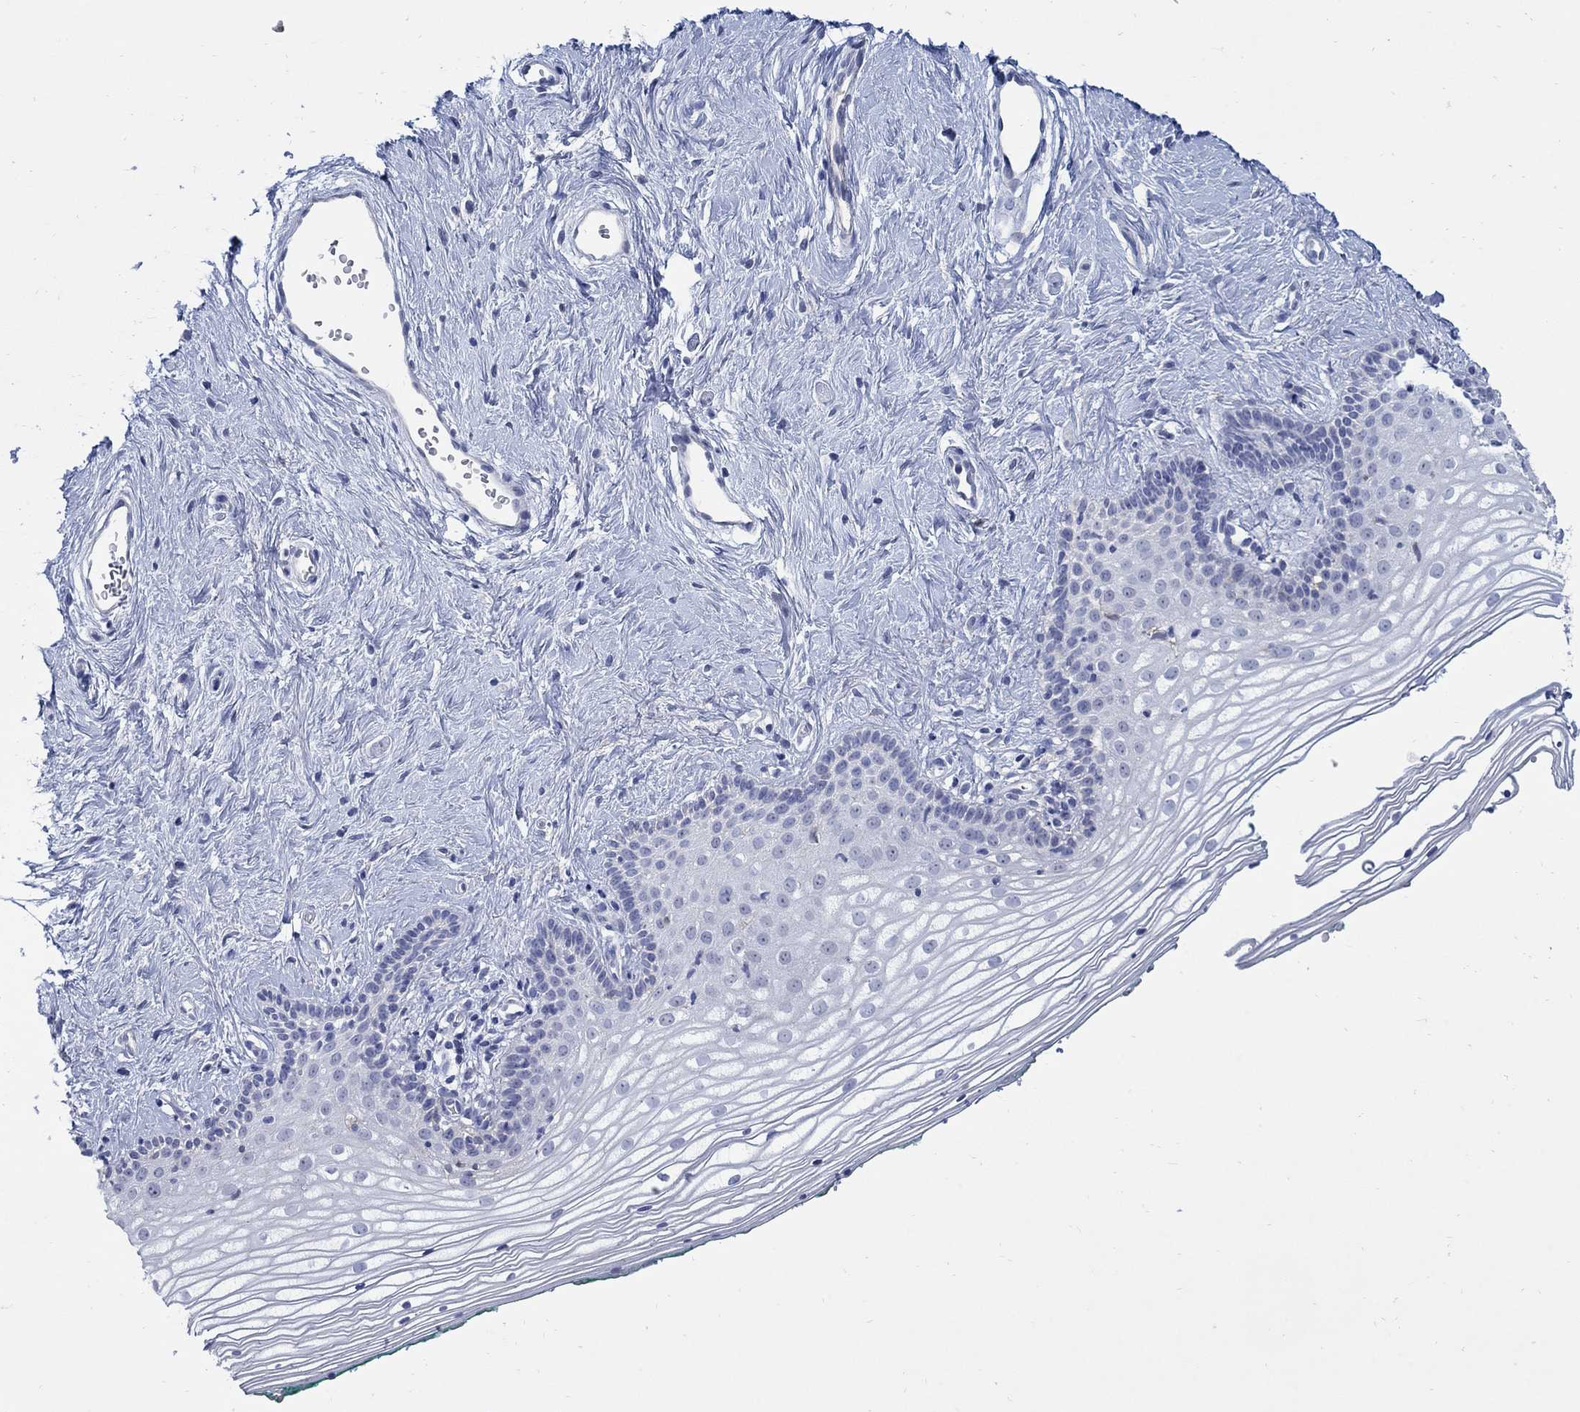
{"staining": {"intensity": "negative", "quantity": "none", "location": "none"}, "tissue": "vagina", "cell_type": "Squamous epithelial cells", "image_type": "normal", "snomed": [{"axis": "morphology", "description": "Normal tissue, NOS"}, {"axis": "topography", "description": "Vagina"}], "caption": "A high-resolution image shows IHC staining of benign vagina, which exhibits no significant expression in squamous epithelial cells.", "gene": "REEP2", "patient": {"sex": "female", "age": 36}}